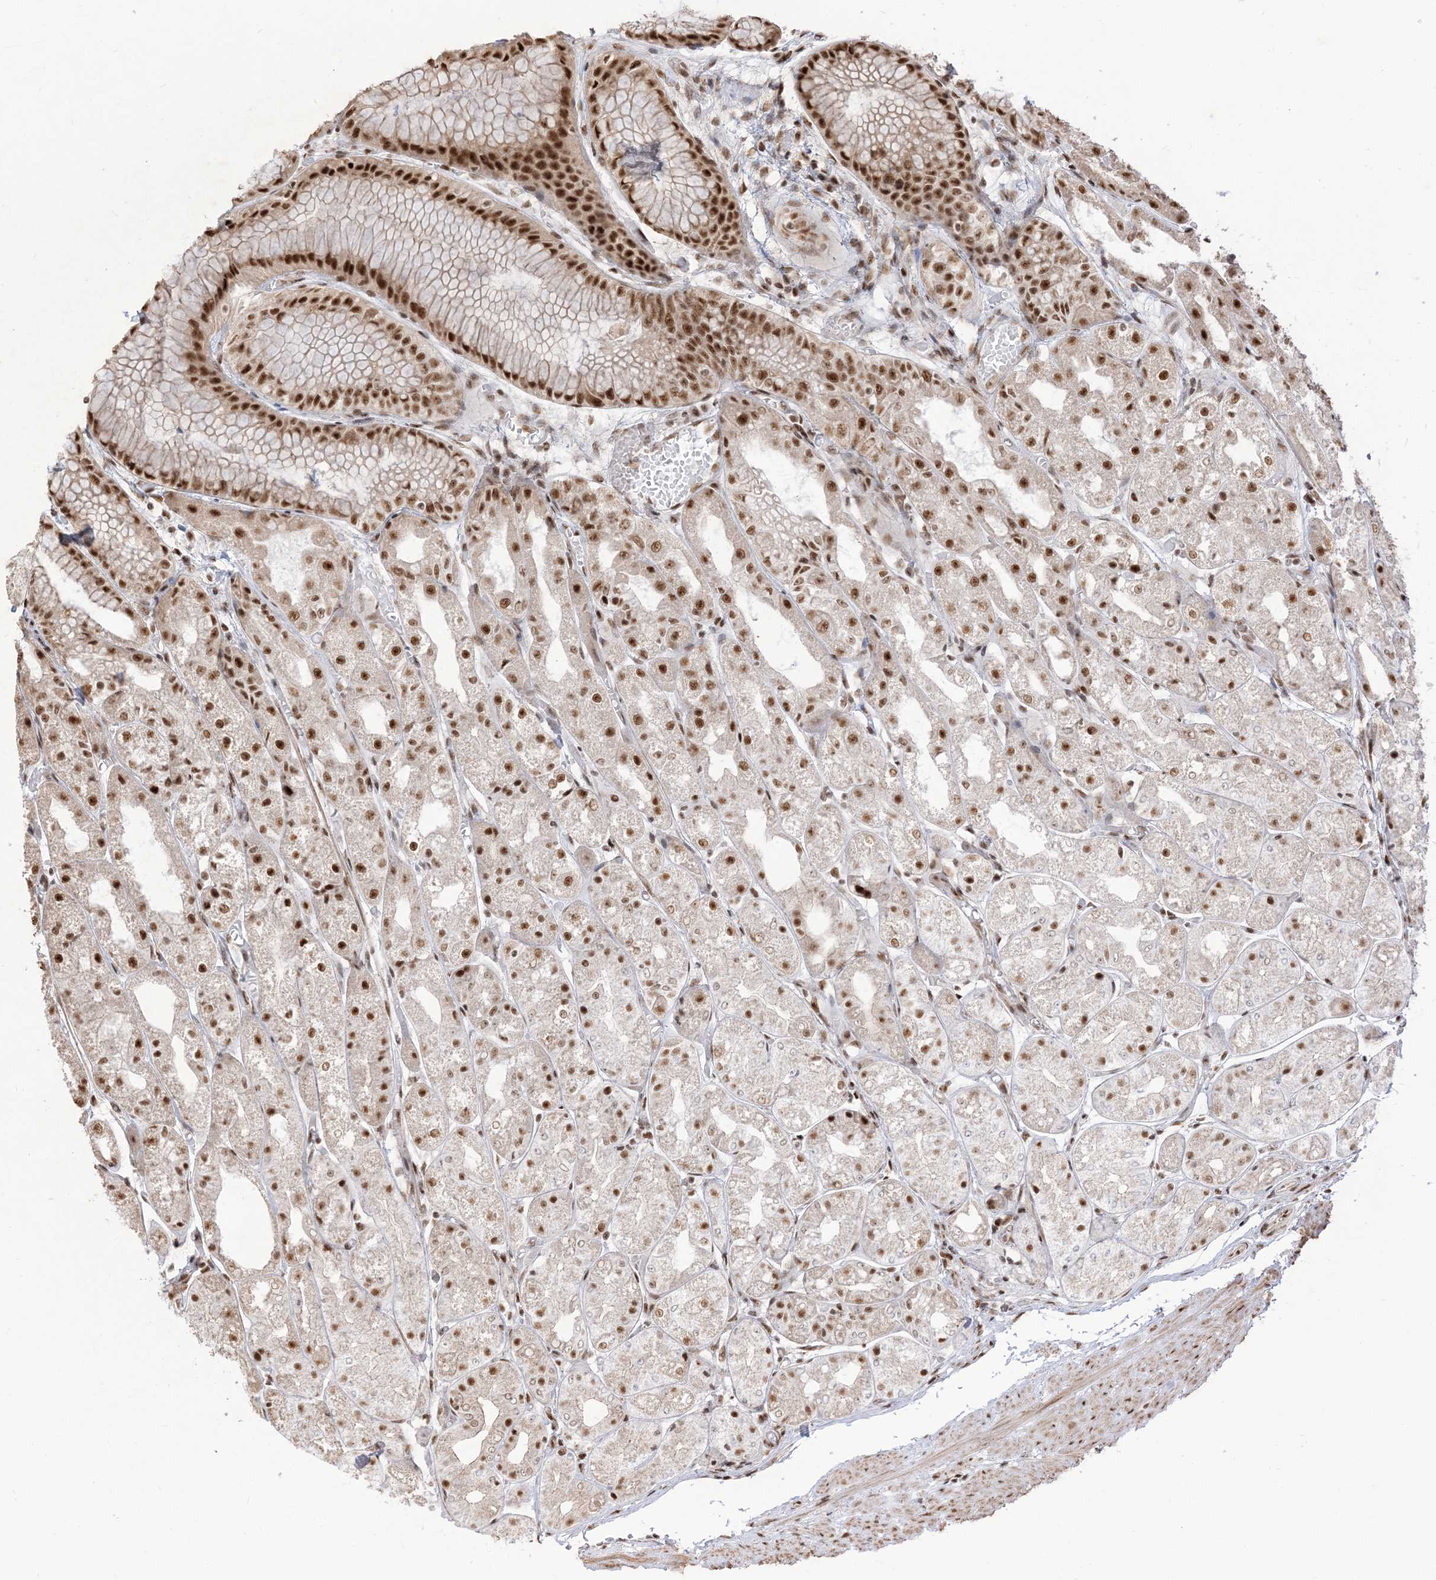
{"staining": {"intensity": "strong", "quantity": ">75%", "location": "nuclear"}, "tissue": "stomach", "cell_type": "Glandular cells", "image_type": "normal", "snomed": [{"axis": "morphology", "description": "Normal tissue, NOS"}, {"axis": "topography", "description": "Stomach, upper"}], "caption": "A high-resolution image shows immunohistochemistry (IHC) staining of benign stomach, which shows strong nuclear staining in about >75% of glandular cells.", "gene": "ARGLU1", "patient": {"sex": "male", "age": 72}}